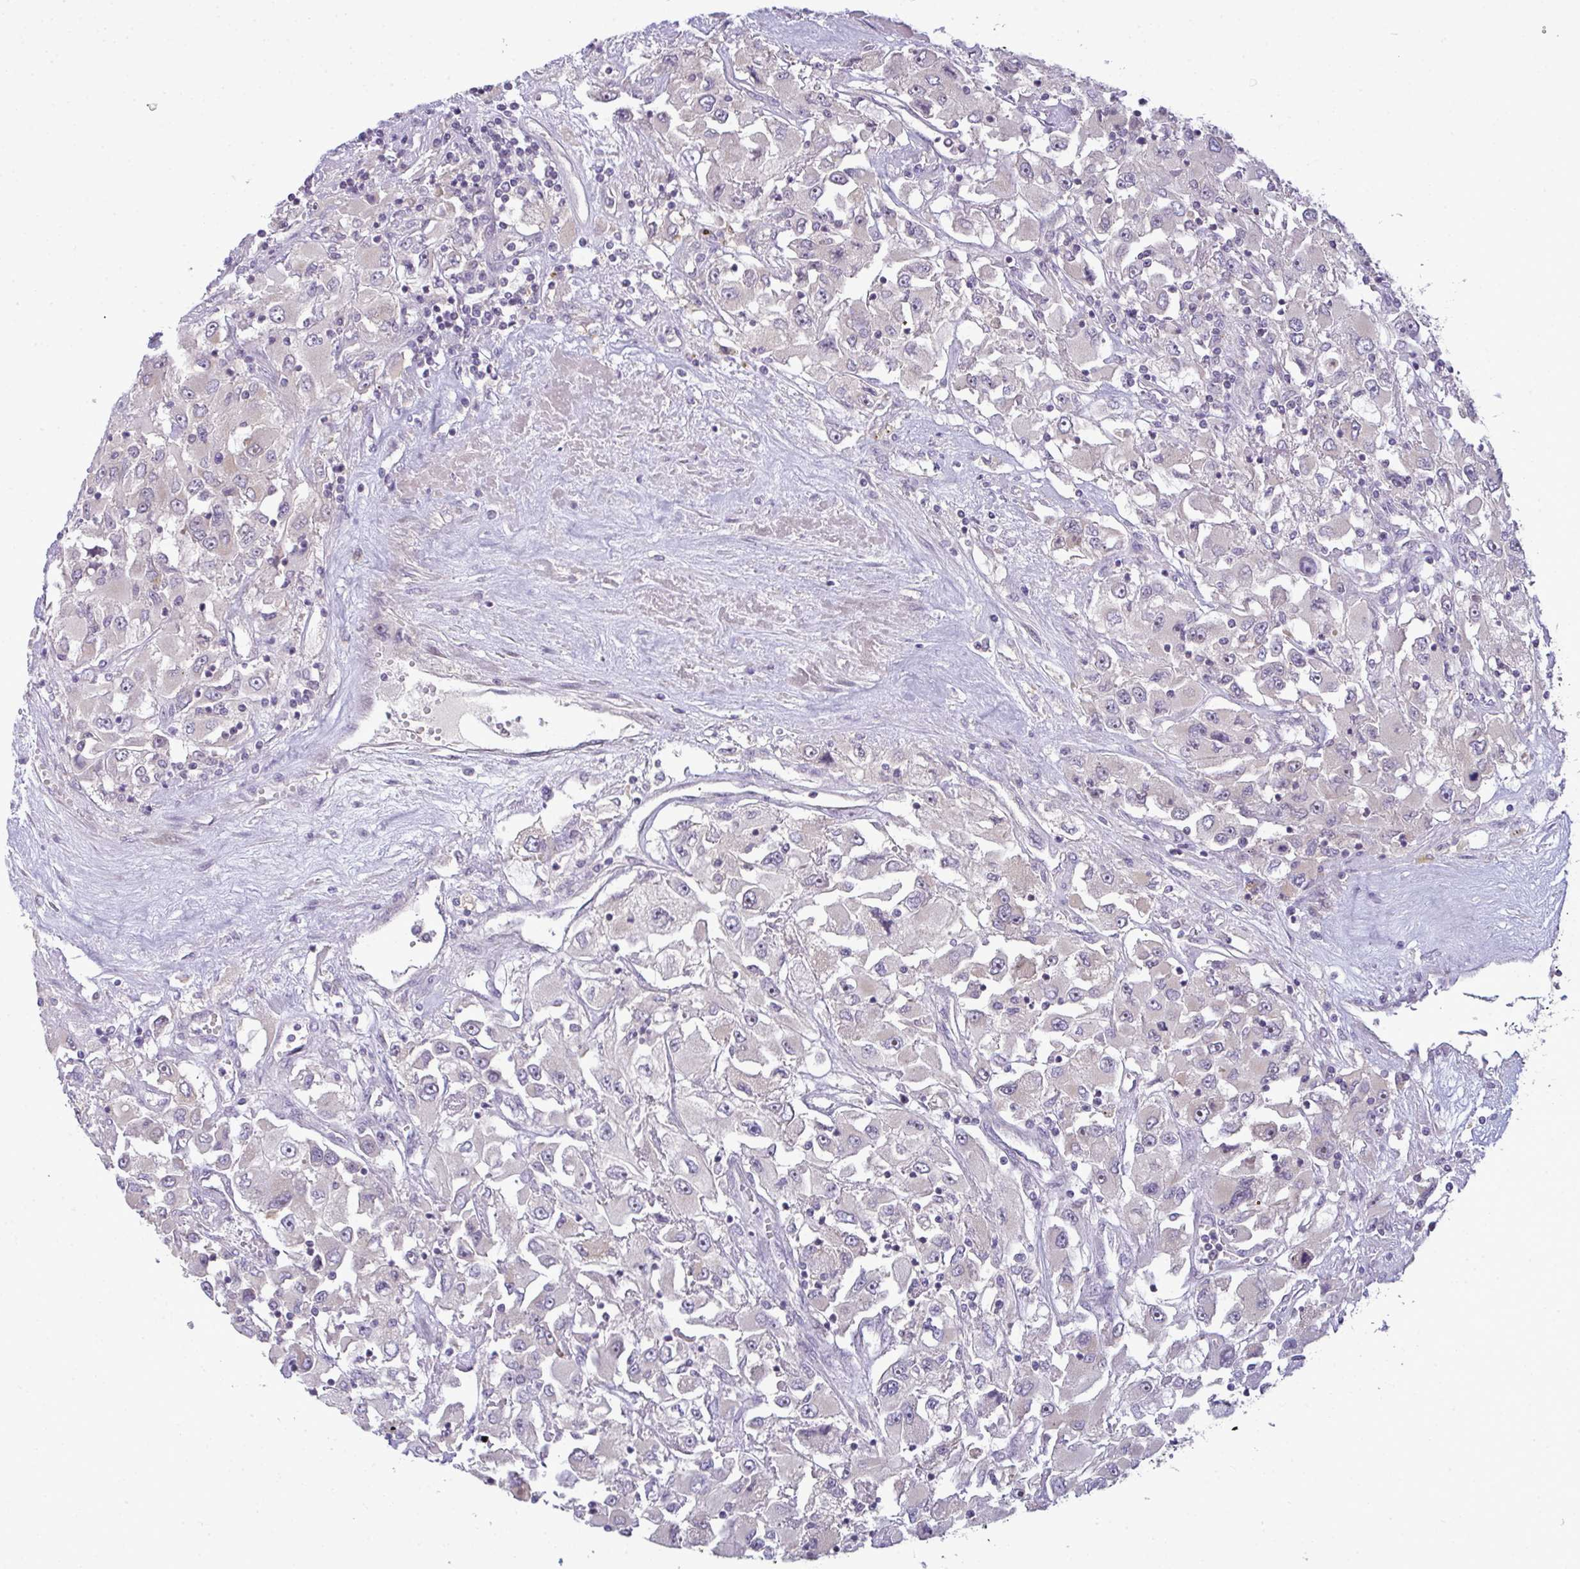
{"staining": {"intensity": "negative", "quantity": "none", "location": "none"}, "tissue": "renal cancer", "cell_type": "Tumor cells", "image_type": "cancer", "snomed": [{"axis": "morphology", "description": "Adenocarcinoma, NOS"}, {"axis": "topography", "description": "Kidney"}], "caption": "A high-resolution histopathology image shows IHC staining of renal cancer, which reveals no significant expression in tumor cells.", "gene": "NT5C1A", "patient": {"sex": "female", "age": 52}}